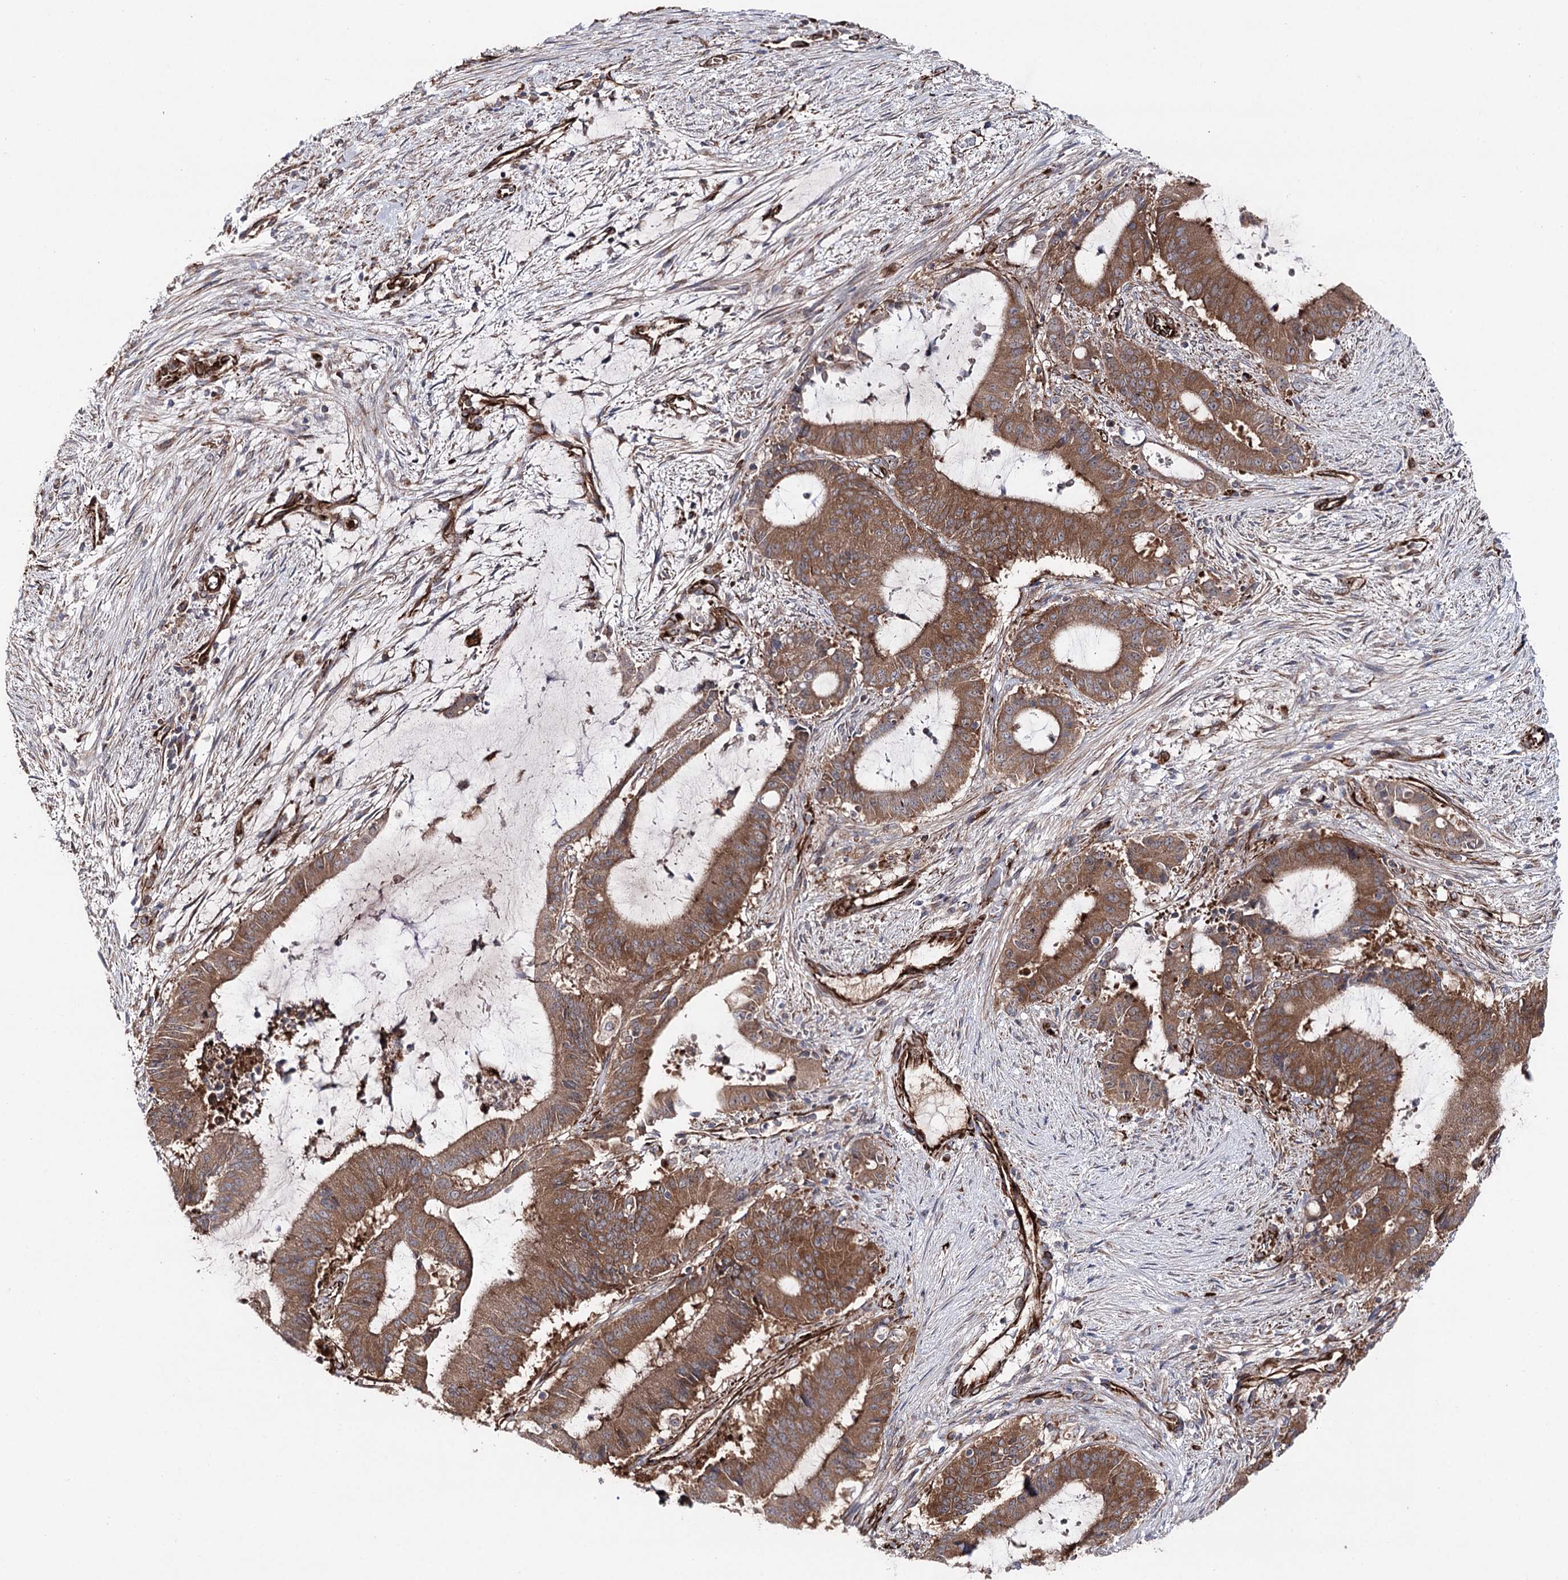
{"staining": {"intensity": "moderate", "quantity": ">75%", "location": "cytoplasmic/membranous"}, "tissue": "liver cancer", "cell_type": "Tumor cells", "image_type": "cancer", "snomed": [{"axis": "morphology", "description": "Normal tissue, NOS"}, {"axis": "morphology", "description": "Cholangiocarcinoma"}, {"axis": "topography", "description": "Liver"}, {"axis": "topography", "description": "Peripheral nerve tissue"}], "caption": "Brown immunohistochemical staining in cholangiocarcinoma (liver) reveals moderate cytoplasmic/membranous expression in about >75% of tumor cells. Immunohistochemistry (ihc) stains the protein of interest in brown and the nuclei are stained blue.", "gene": "MIB1", "patient": {"sex": "female", "age": 73}}